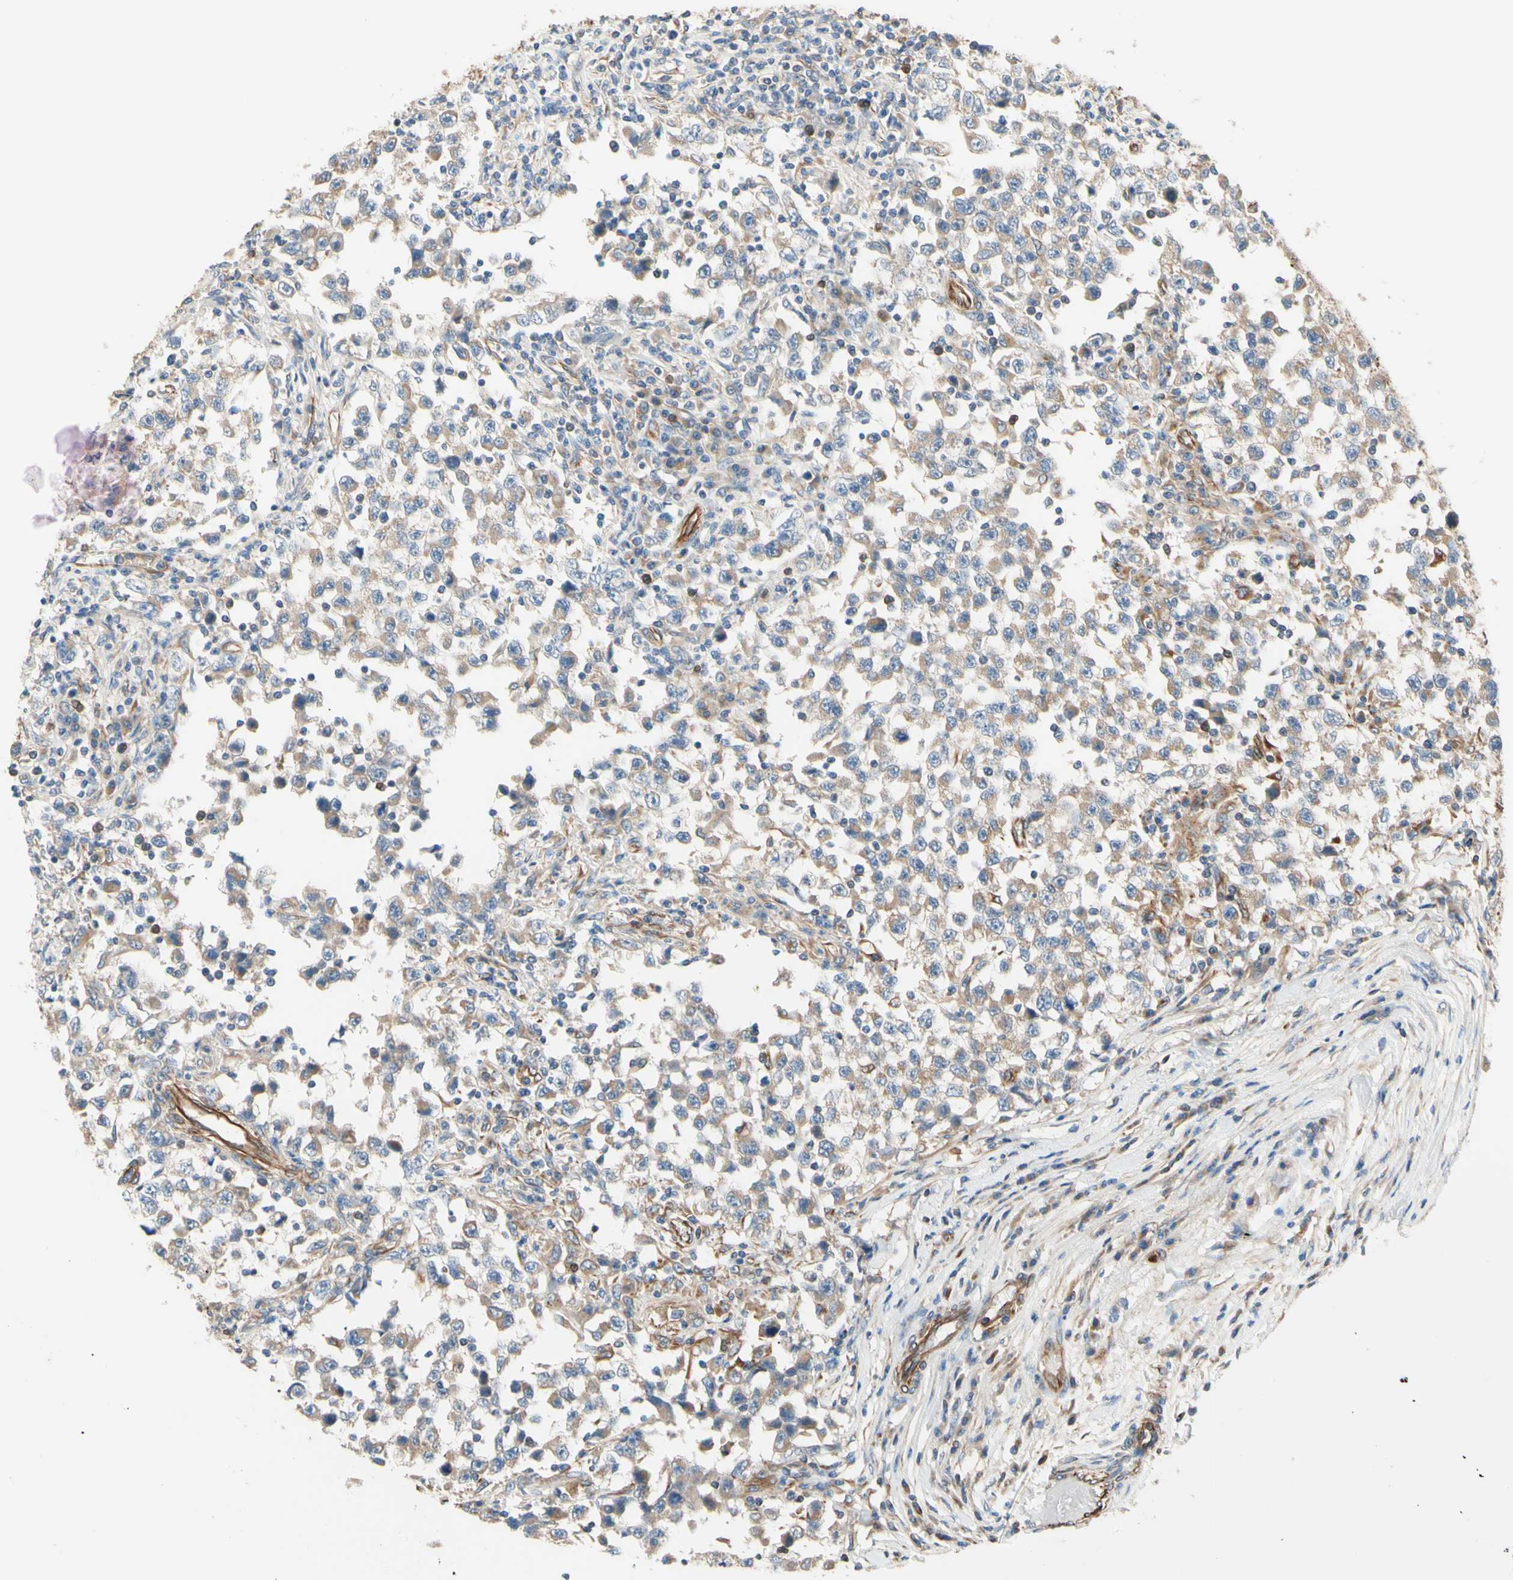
{"staining": {"intensity": "weak", "quantity": "25%-75%", "location": "cytoplasmic/membranous"}, "tissue": "testis cancer", "cell_type": "Tumor cells", "image_type": "cancer", "snomed": [{"axis": "morphology", "description": "Carcinoma, Embryonal, NOS"}, {"axis": "topography", "description": "Testis"}], "caption": "Embryonal carcinoma (testis) stained with a brown dye reveals weak cytoplasmic/membranous positive expression in approximately 25%-75% of tumor cells.", "gene": "TRAF2", "patient": {"sex": "male", "age": 21}}